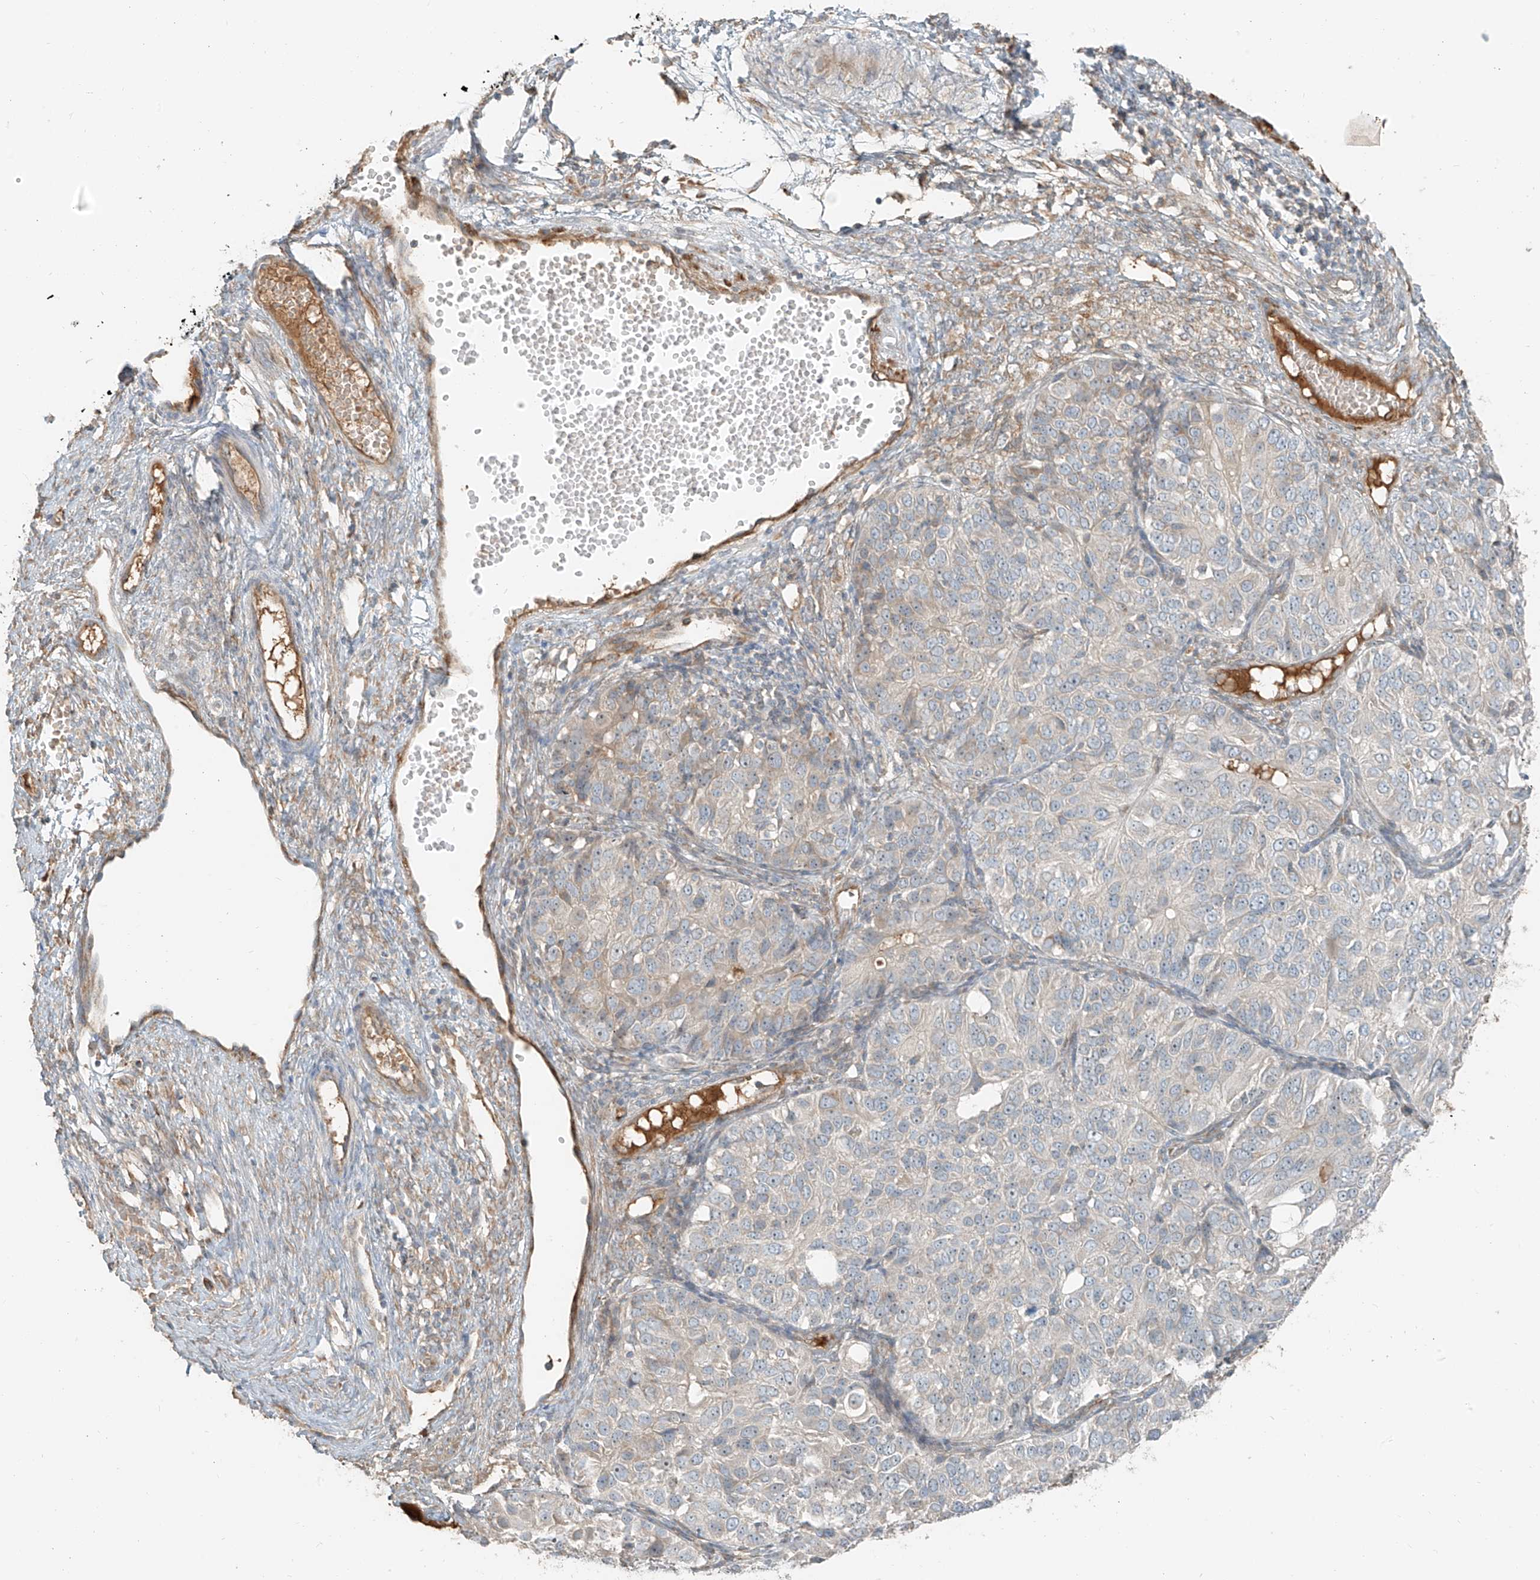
{"staining": {"intensity": "negative", "quantity": "none", "location": "none"}, "tissue": "ovarian cancer", "cell_type": "Tumor cells", "image_type": "cancer", "snomed": [{"axis": "morphology", "description": "Carcinoma, endometroid"}, {"axis": "topography", "description": "Ovary"}], "caption": "Immunohistochemistry (IHC) of endometroid carcinoma (ovarian) exhibits no expression in tumor cells. (Immunohistochemistry (IHC), brightfield microscopy, high magnification).", "gene": "FSTL1", "patient": {"sex": "female", "age": 51}}